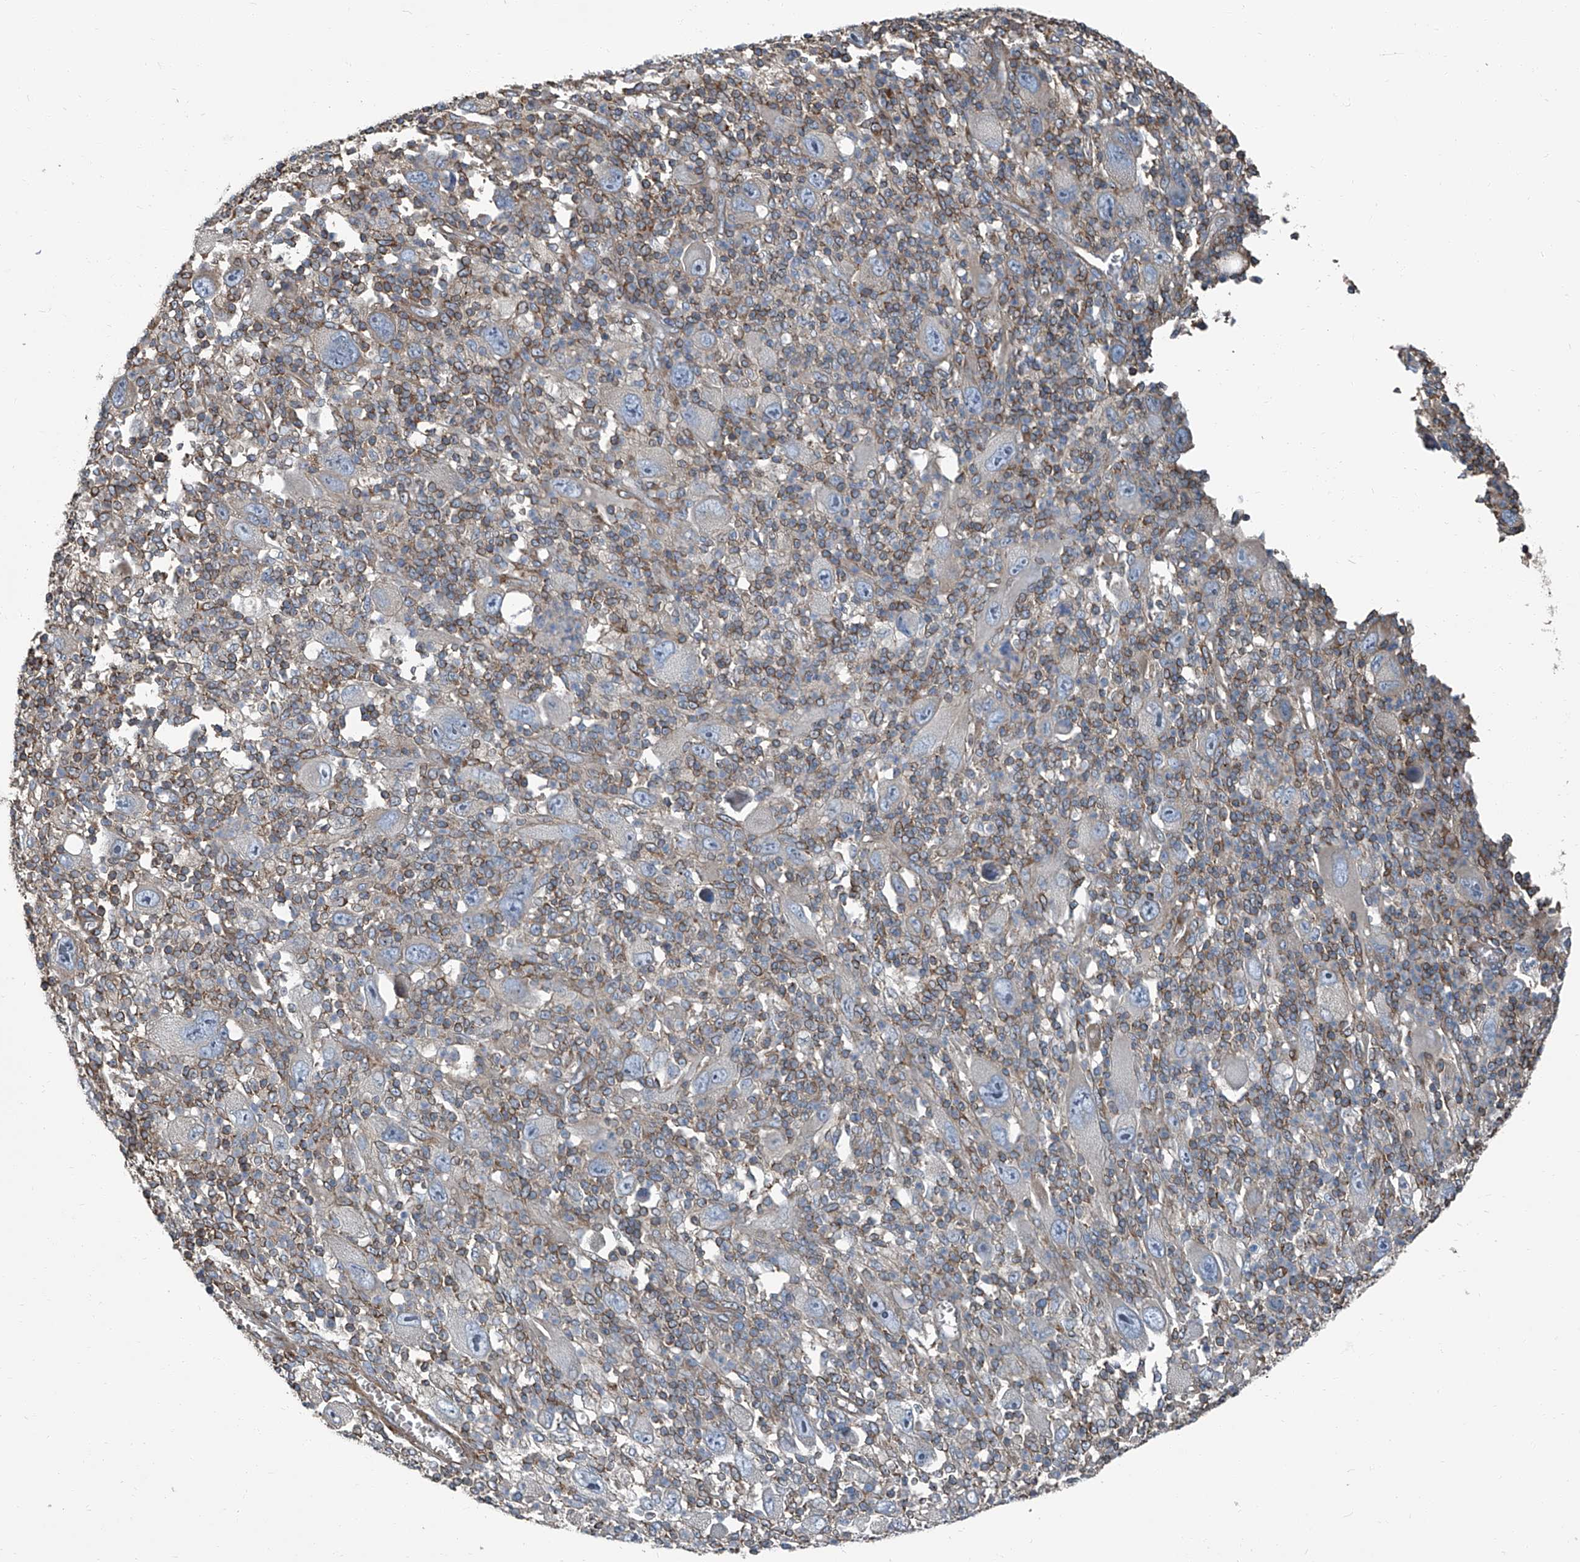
{"staining": {"intensity": "negative", "quantity": "none", "location": "none"}, "tissue": "melanoma", "cell_type": "Tumor cells", "image_type": "cancer", "snomed": [{"axis": "morphology", "description": "Malignant melanoma, Metastatic site"}, {"axis": "topography", "description": "Skin"}], "caption": "Tumor cells are negative for protein expression in human malignant melanoma (metastatic site). (DAB (3,3'-diaminobenzidine) immunohistochemistry (IHC), high magnification).", "gene": "SEPTIN7", "patient": {"sex": "female", "age": 56}}